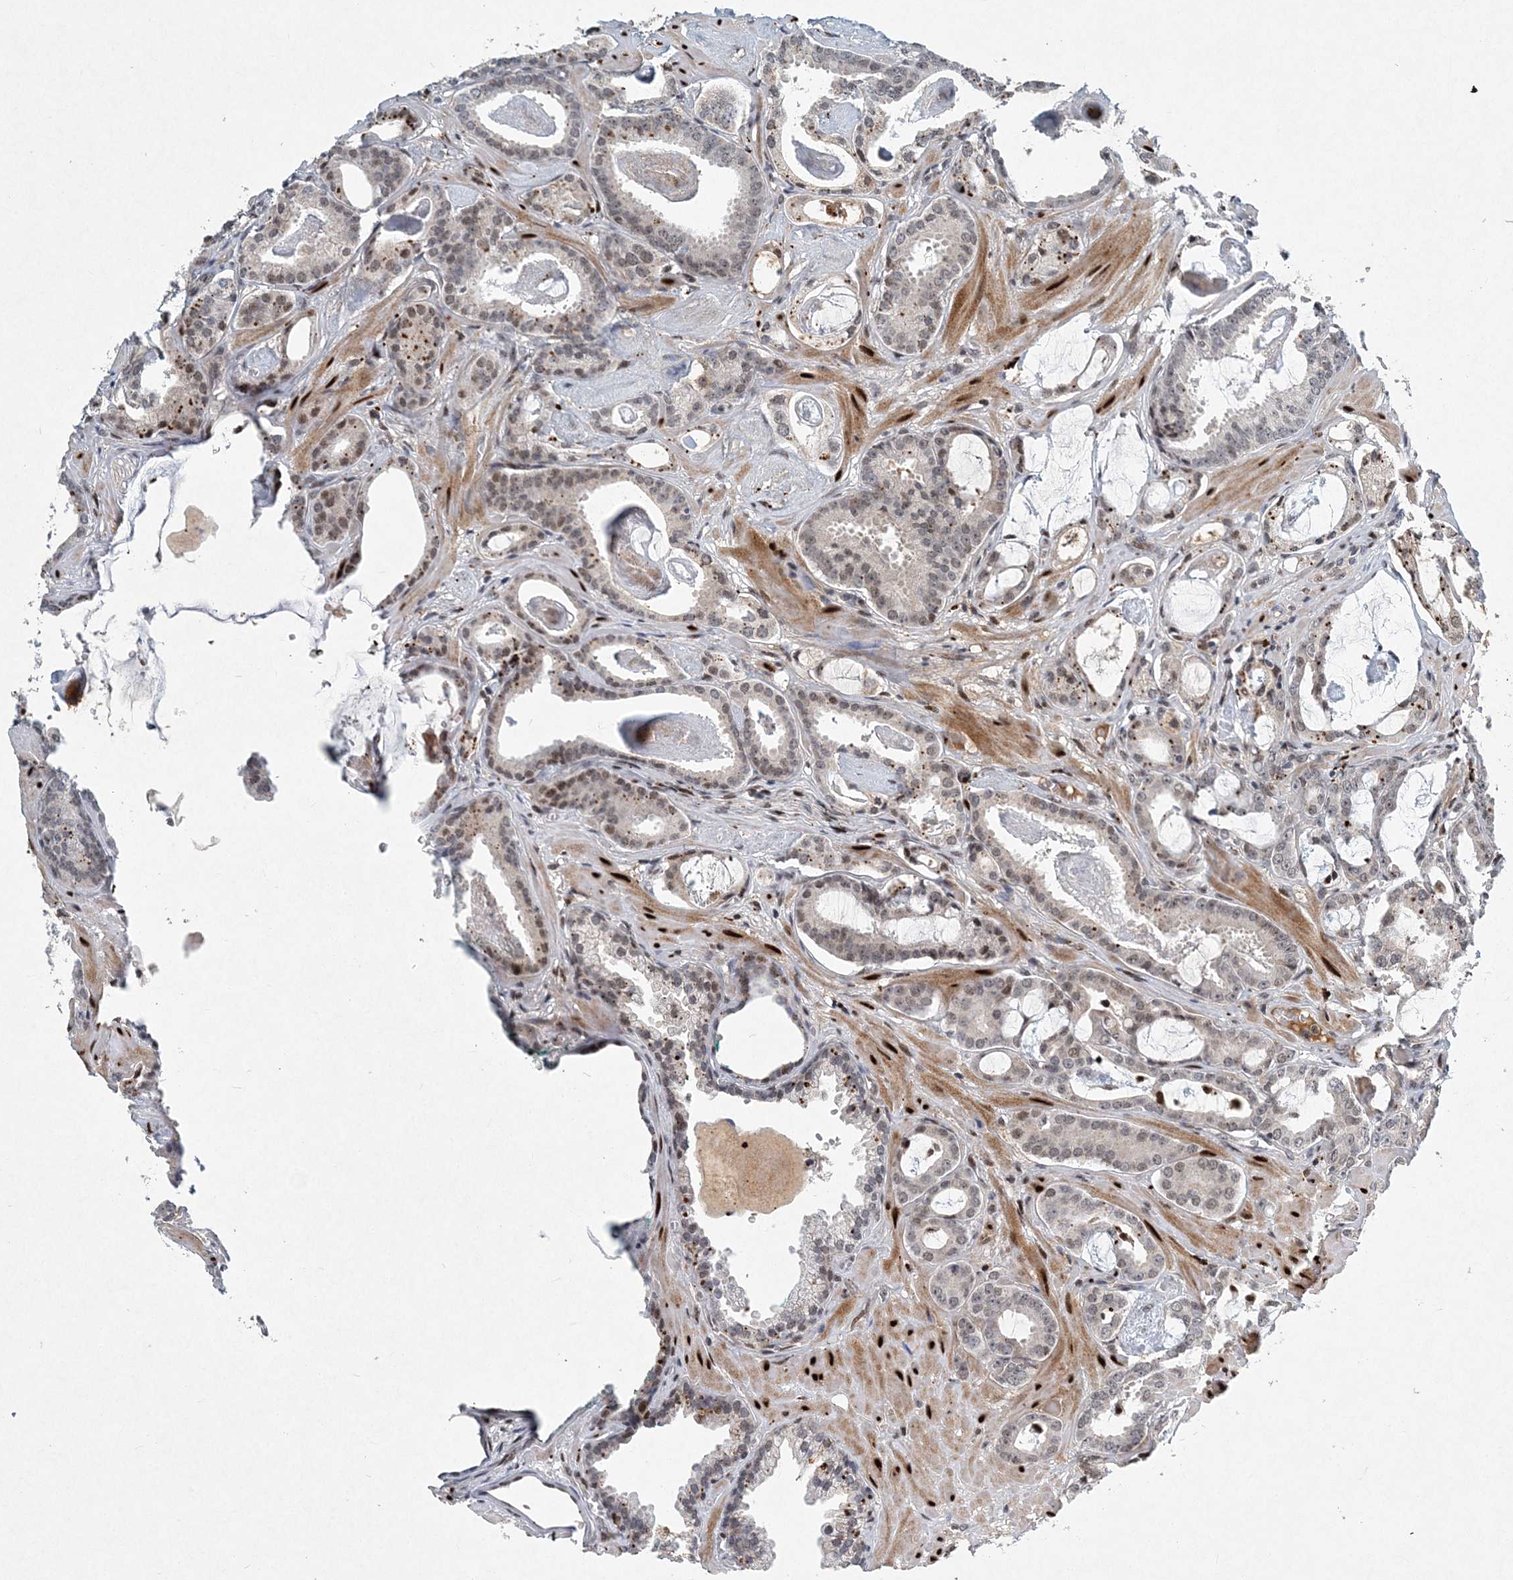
{"staining": {"intensity": "weak", "quantity": "<25%", "location": "nuclear"}, "tissue": "prostate cancer", "cell_type": "Tumor cells", "image_type": "cancer", "snomed": [{"axis": "morphology", "description": "Adenocarcinoma, Low grade"}, {"axis": "topography", "description": "Prostate"}], "caption": "Prostate cancer (low-grade adenocarcinoma) was stained to show a protein in brown. There is no significant expression in tumor cells.", "gene": "KPNA4", "patient": {"sex": "male", "age": 53}}